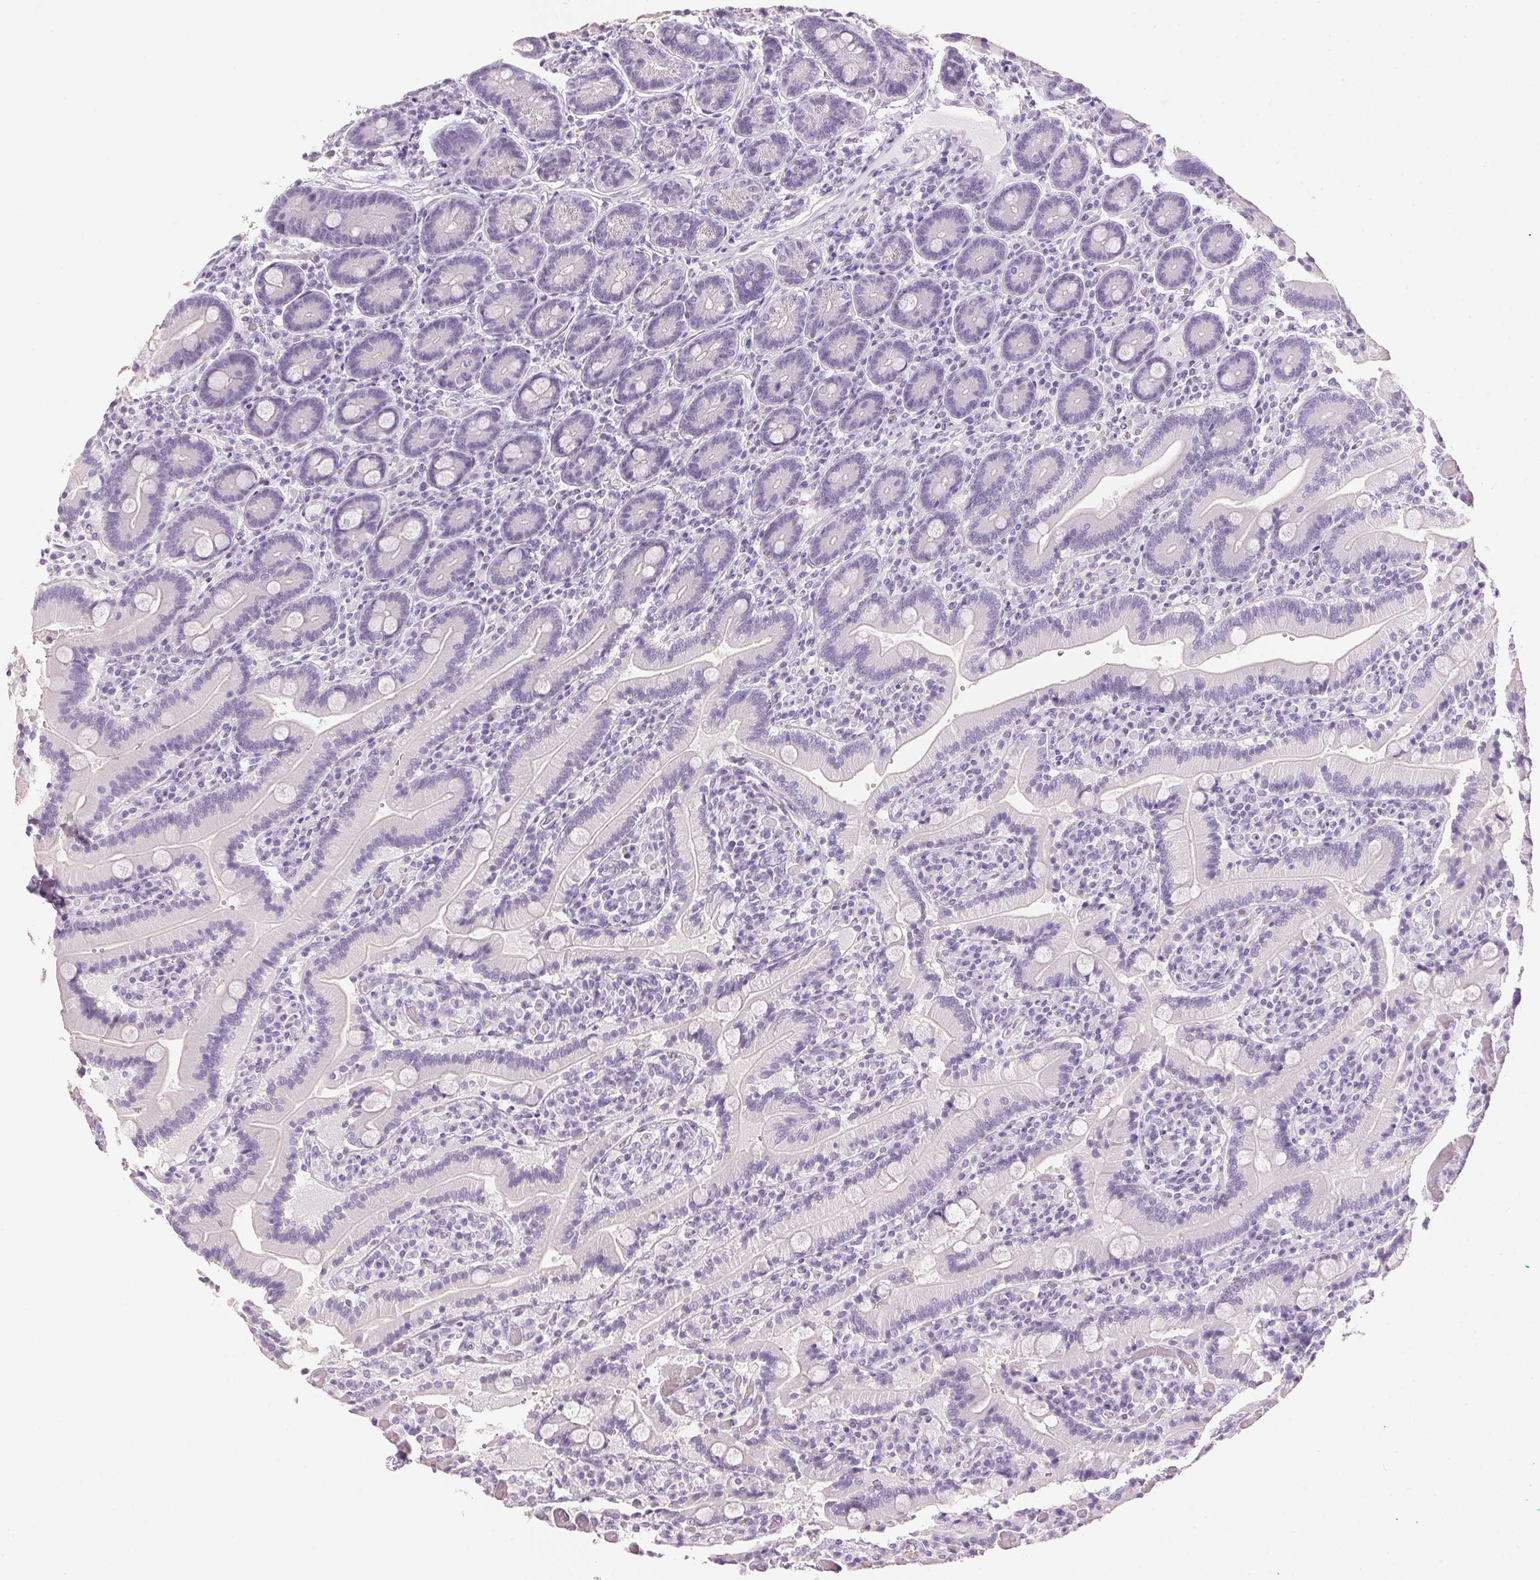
{"staining": {"intensity": "negative", "quantity": "none", "location": "none"}, "tissue": "duodenum", "cell_type": "Glandular cells", "image_type": "normal", "snomed": [{"axis": "morphology", "description": "Normal tissue, NOS"}, {"axis": "topography", "description": "Duodenum"}], "caption": "Protein analysis of unremarkable duodenum demonstrates no significant staining in glandular cells.", "gene": "IGFBP1", "patient": {"sex": "female", "age": 62}}